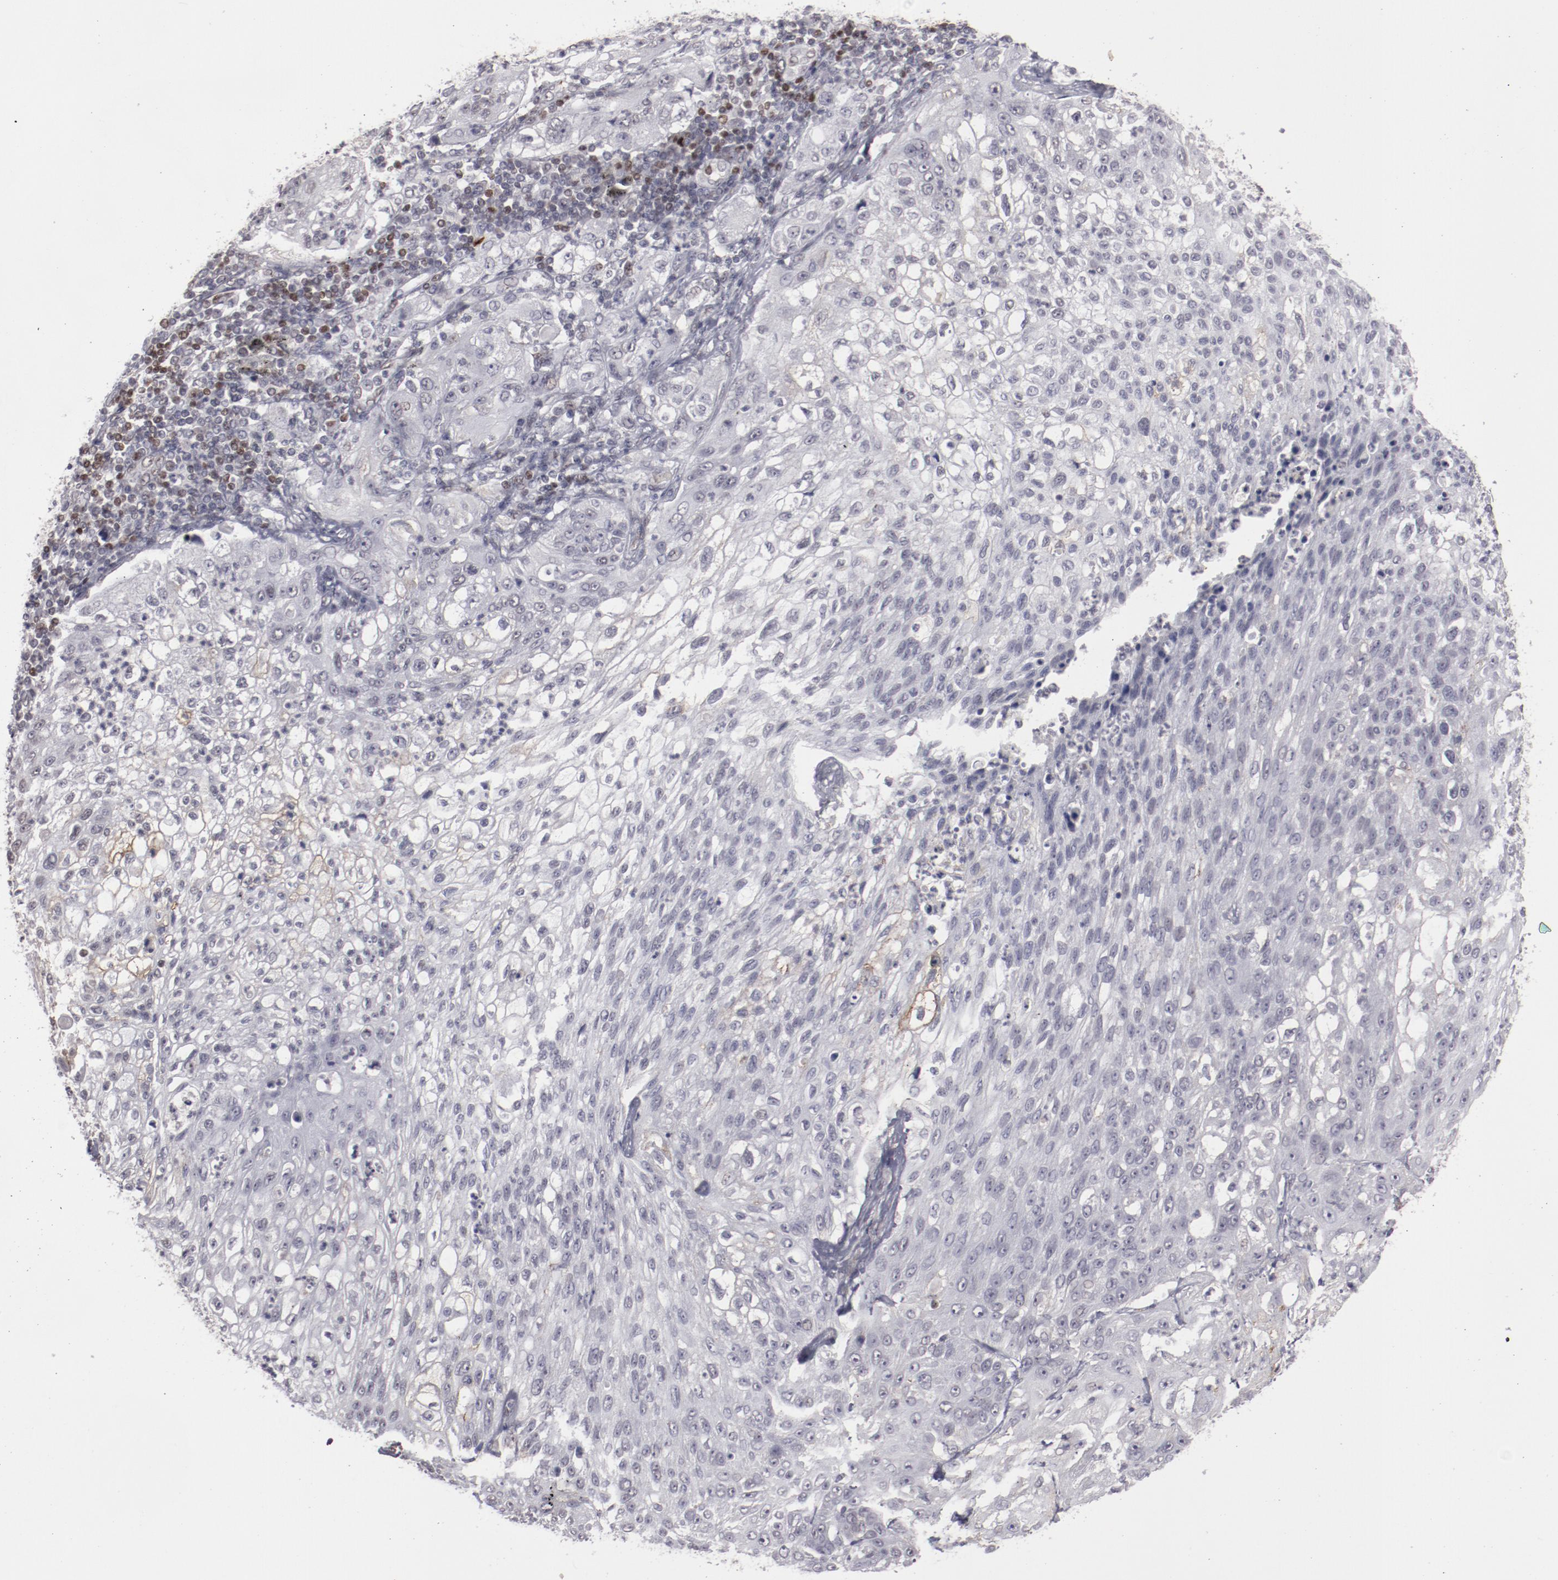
{"staining": {"intensity": "negative", "quantity": "none", "location": "none"}, "tissue": "lung cancer", "cell_type": "Tumor cells", "image_type": "cancer", "snomed": [{"axis": "morphology", "description": "Inflammation, NOS"}, {"axis": "morphology", "description": "Squamous cell carcinoma, NOS"}, {"axis": "topography", "description": "Lymph node"}, {"axis": "topography", "description": "Soft tissue"}, {"axis": "topography", "description": "Lung"}], "caption": "Micrograph shows no significant protein expression in tumor cells of lung cancer.", "gene": "LEF1", "patient": {"sex": "male", "age": 66}}